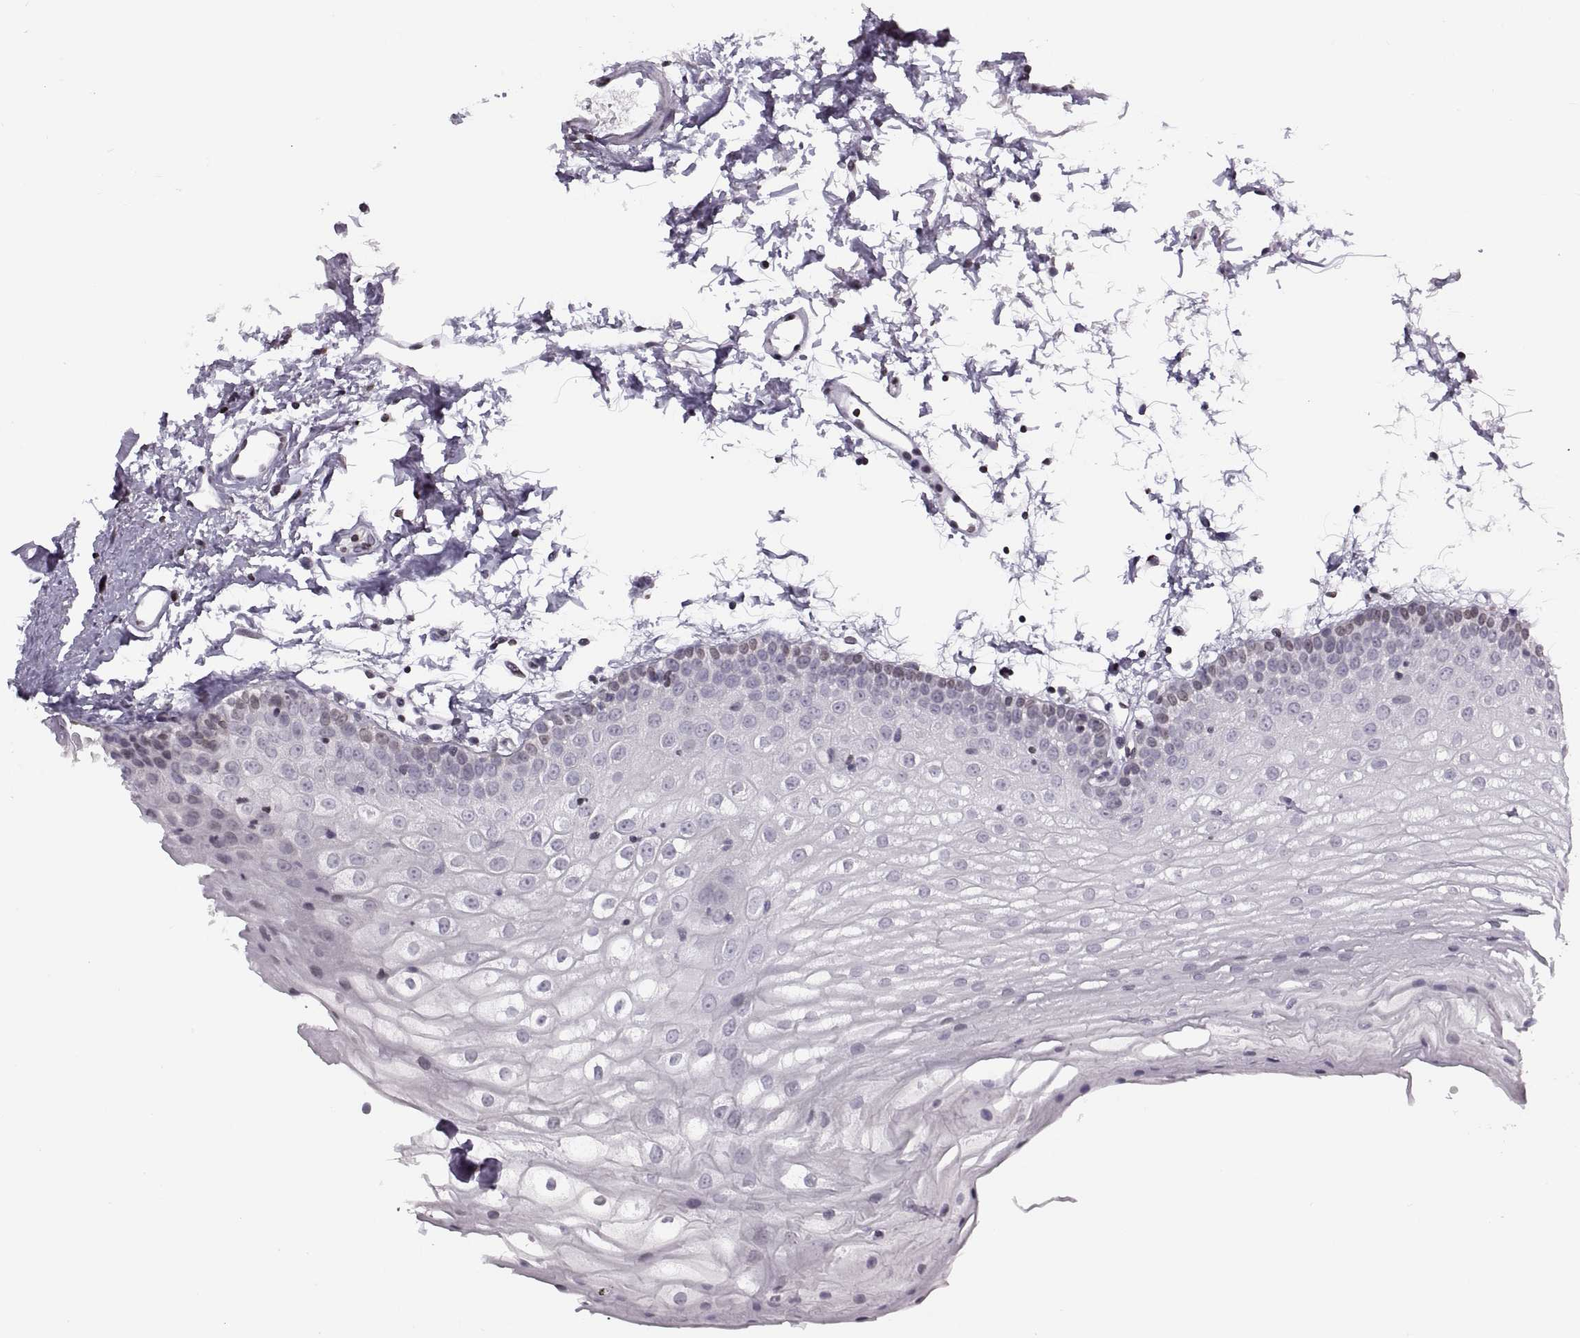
{"staining": {"intensity": "weak", "quantity": "<25%", "location": "cytoplasmic/membranous,nuclear"}, "tissue": "oral mucosa", "cell_type": "Squamous epithelial cells", "image_type": "normal", "snomed": [{"axis": "morphology", "description": "Normal tissue, NOS"}, {"axis": "topography", "description": "Oral tissue"}], "caption": "Protein analysis of unremarkable oral mucosa demonstrates no significant expression in squamous epithelial cells.", "gene": "H1", "patient": {"sex": "male", "age": 72}}